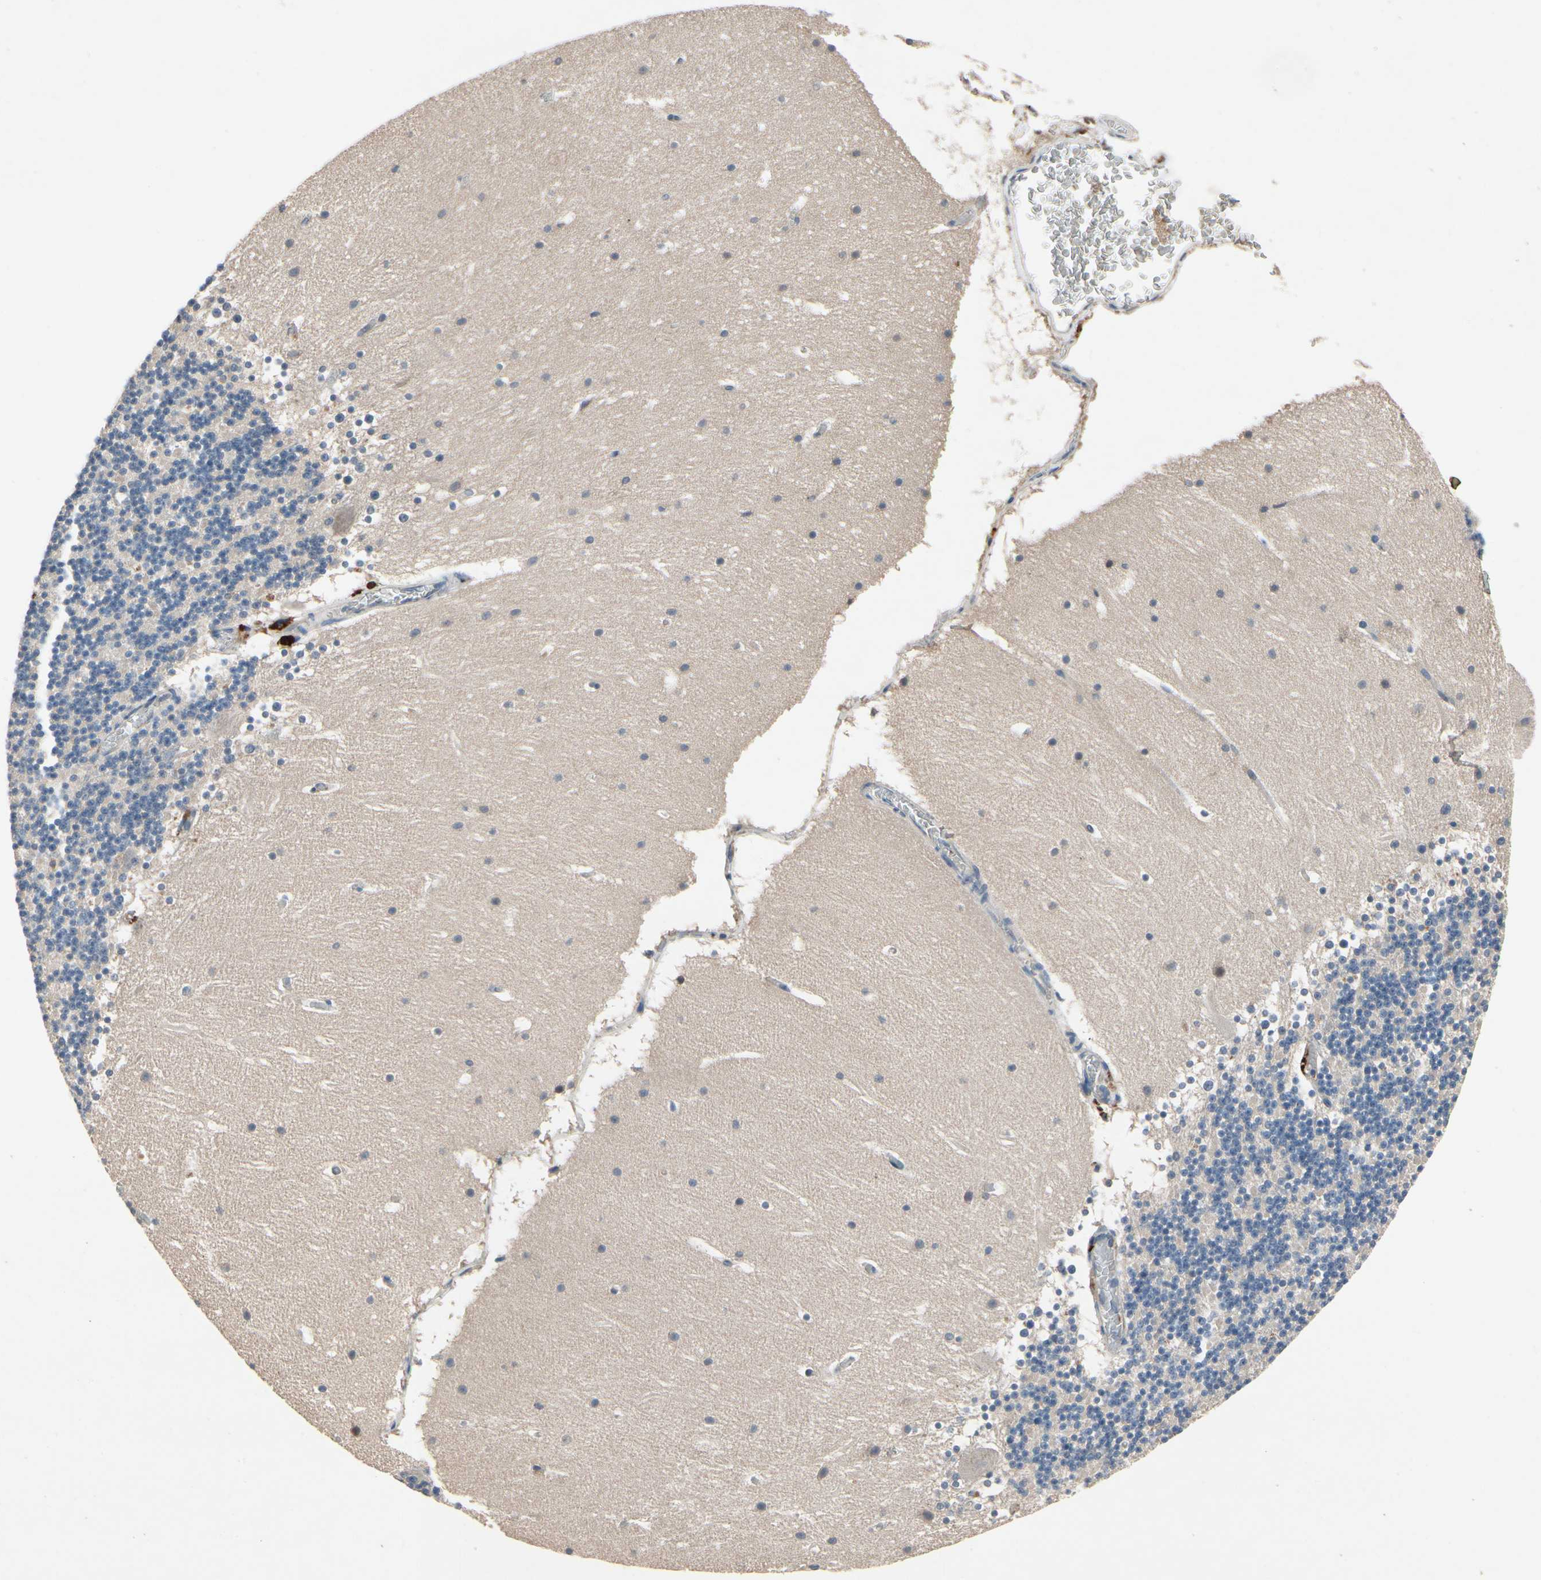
{"staining": {"intensity": "weak", "quantity": "<25%", "location": "cytoplasmic/membranous"}, "tissue": "cerebellum", "cell_type": "Cells in granular layer", "image_type": "normal", "snomed": [{"axis": "morphology", "description": "Normal tissue, NOS"}, {"axis": "topography", "description": "Cerebellum"}], "caption": "This is an IHC photomicrograph of benign cerebellum. There is no expression in cells in granular layer.", "gene": "IL1RL1", "patient": {"sex": "female", "age": 19}}